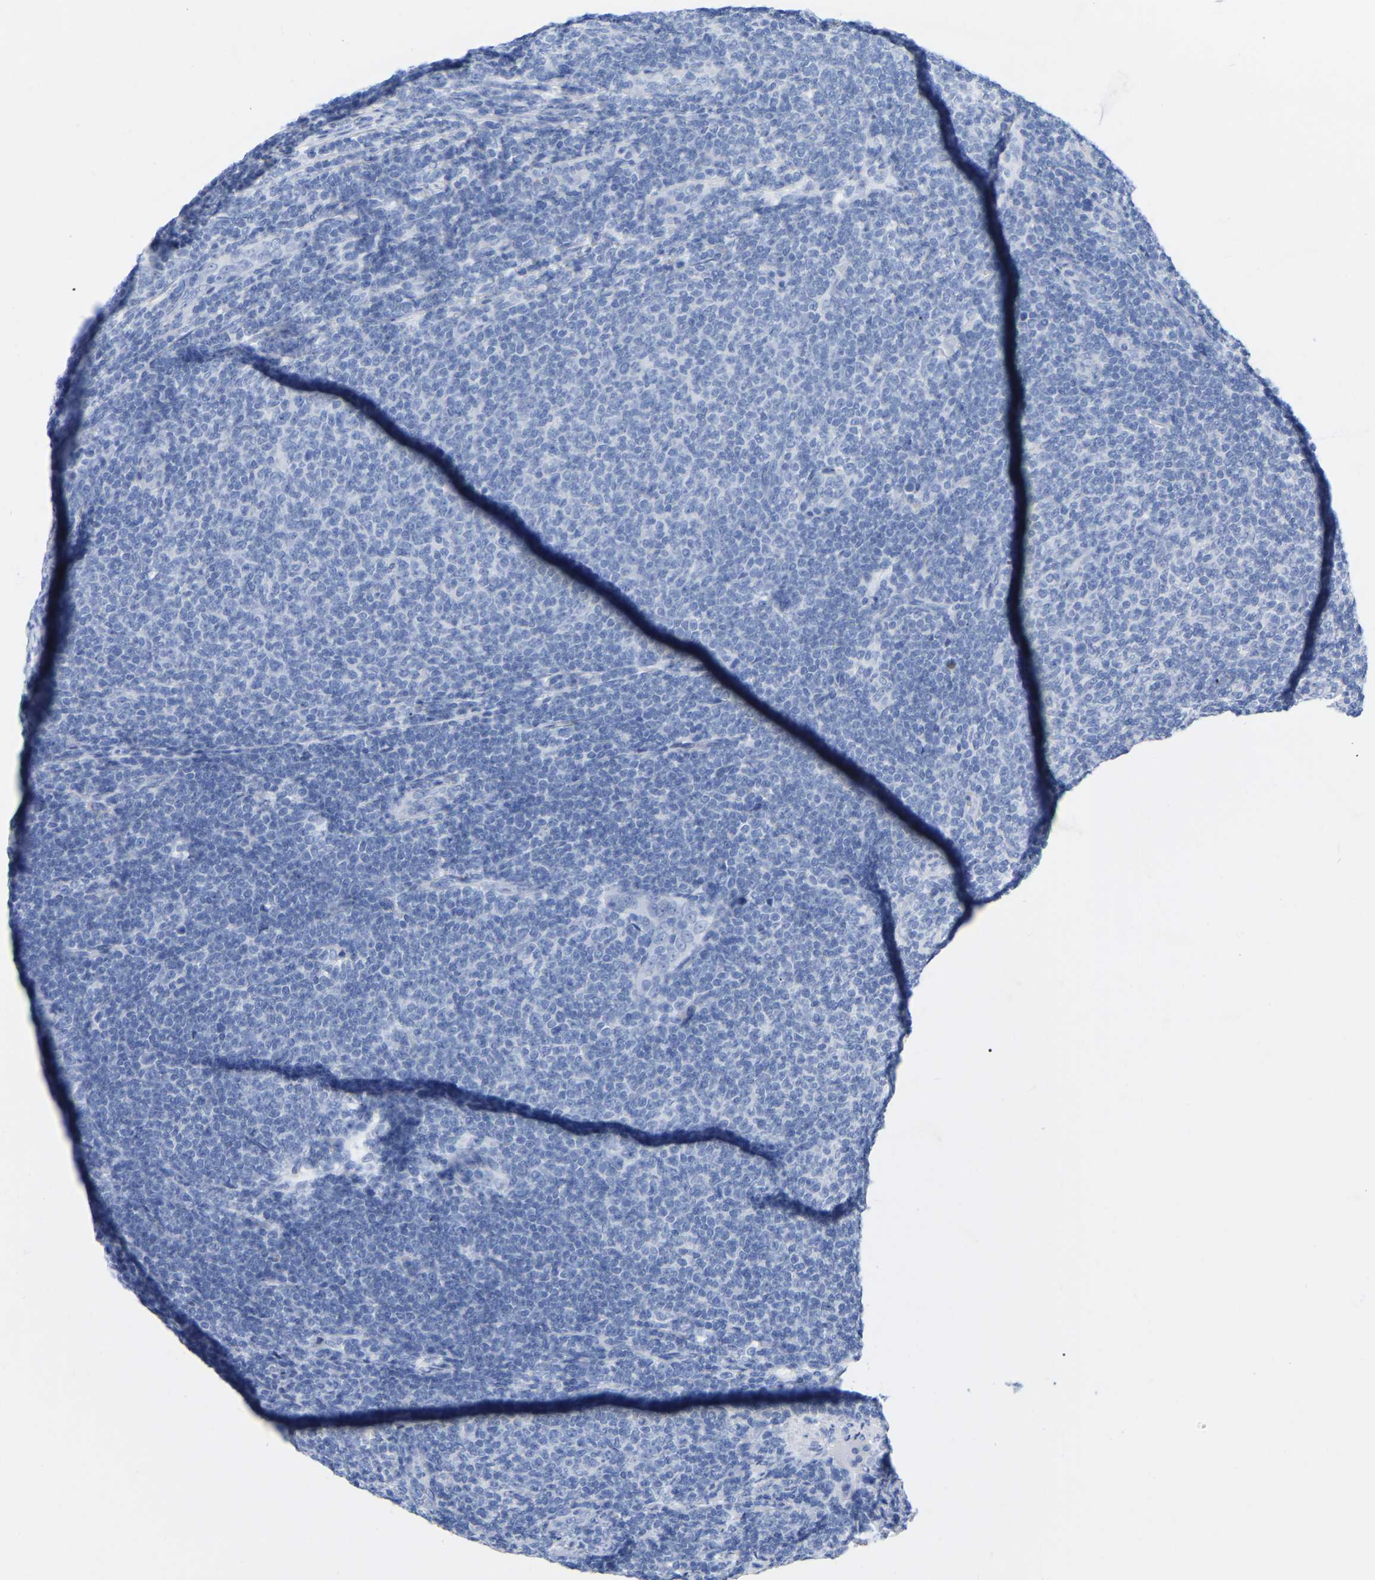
{"staining": {"intensity": "negative", "quantity": "none", "location": "none"}, "tissue": "lymphoma", "cell_type": "Tumor cells", "image_type": "cancer", "snomed": [{"axis": "morphology", "description": "Malignant lymphoma, non-Hodgkin's type, Low grade"}, {"axis": "topography", "description": "Lymph node"}], "caption": "The image exhibits no significant expression in tumor cells of malignant lymphoma, non-Hodgkin's type (low-grade).", "gene": "ZNF629", "patient": {"sex": "male", "age": 66}}